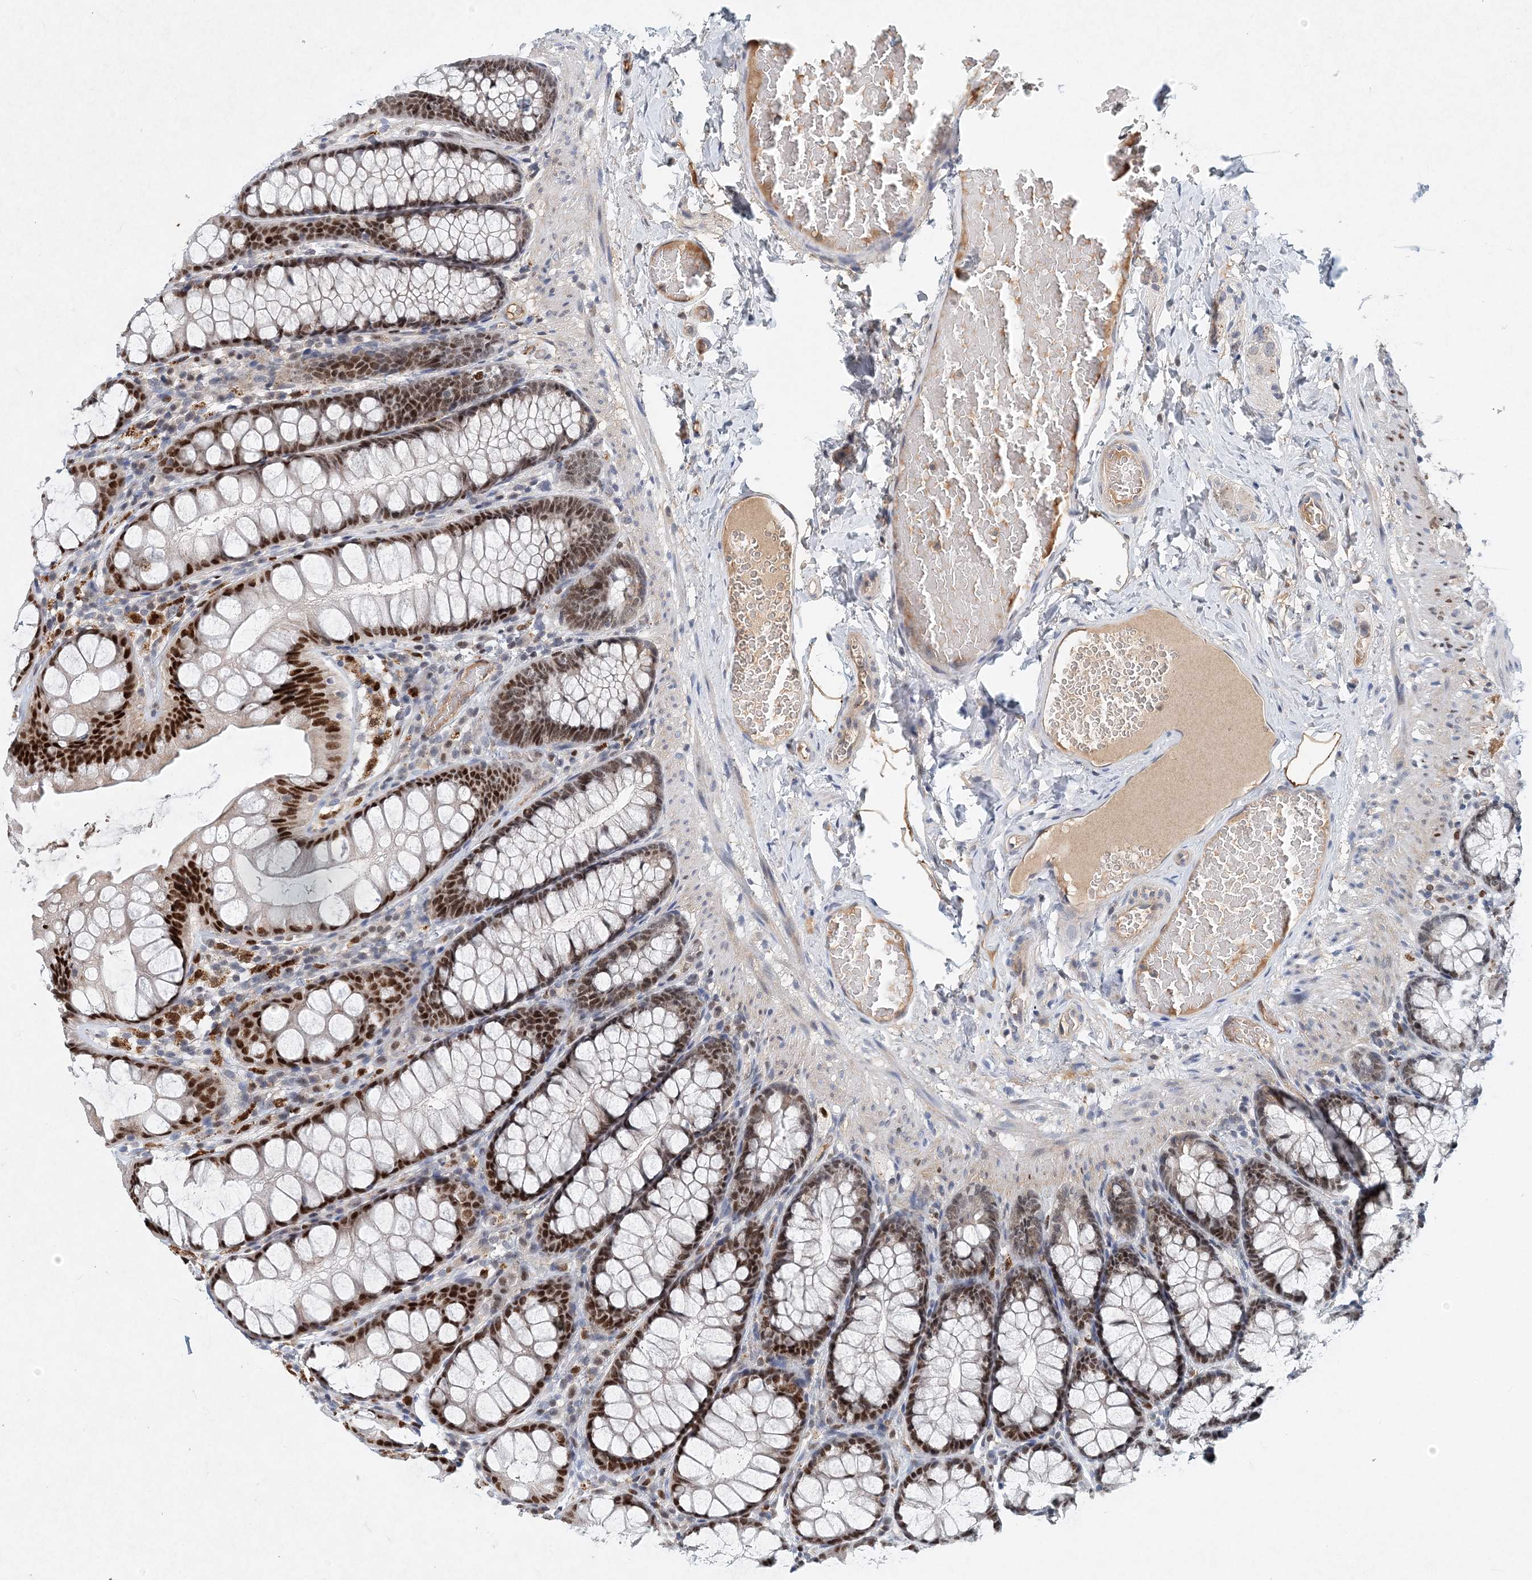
{"staining": {"intensity": "negative", "quantity": "none", "location": "none"}, "tissue": "colon", "cell_type": "Endothelial cells", "image_type": "normal", "snomed": [{"axis": "morphology", "description": "Normal tissue, NOS"}, {"axis": "topography", "description": "Colon"}], "caption": "A high-resolution micrograph shows immunohistochemistry (IHC) staining of normal colon, which demonstrates no significant staining in endothelial cells.", "gene": "KPNA4", "patient": {"sex": "male", "age": 47}}